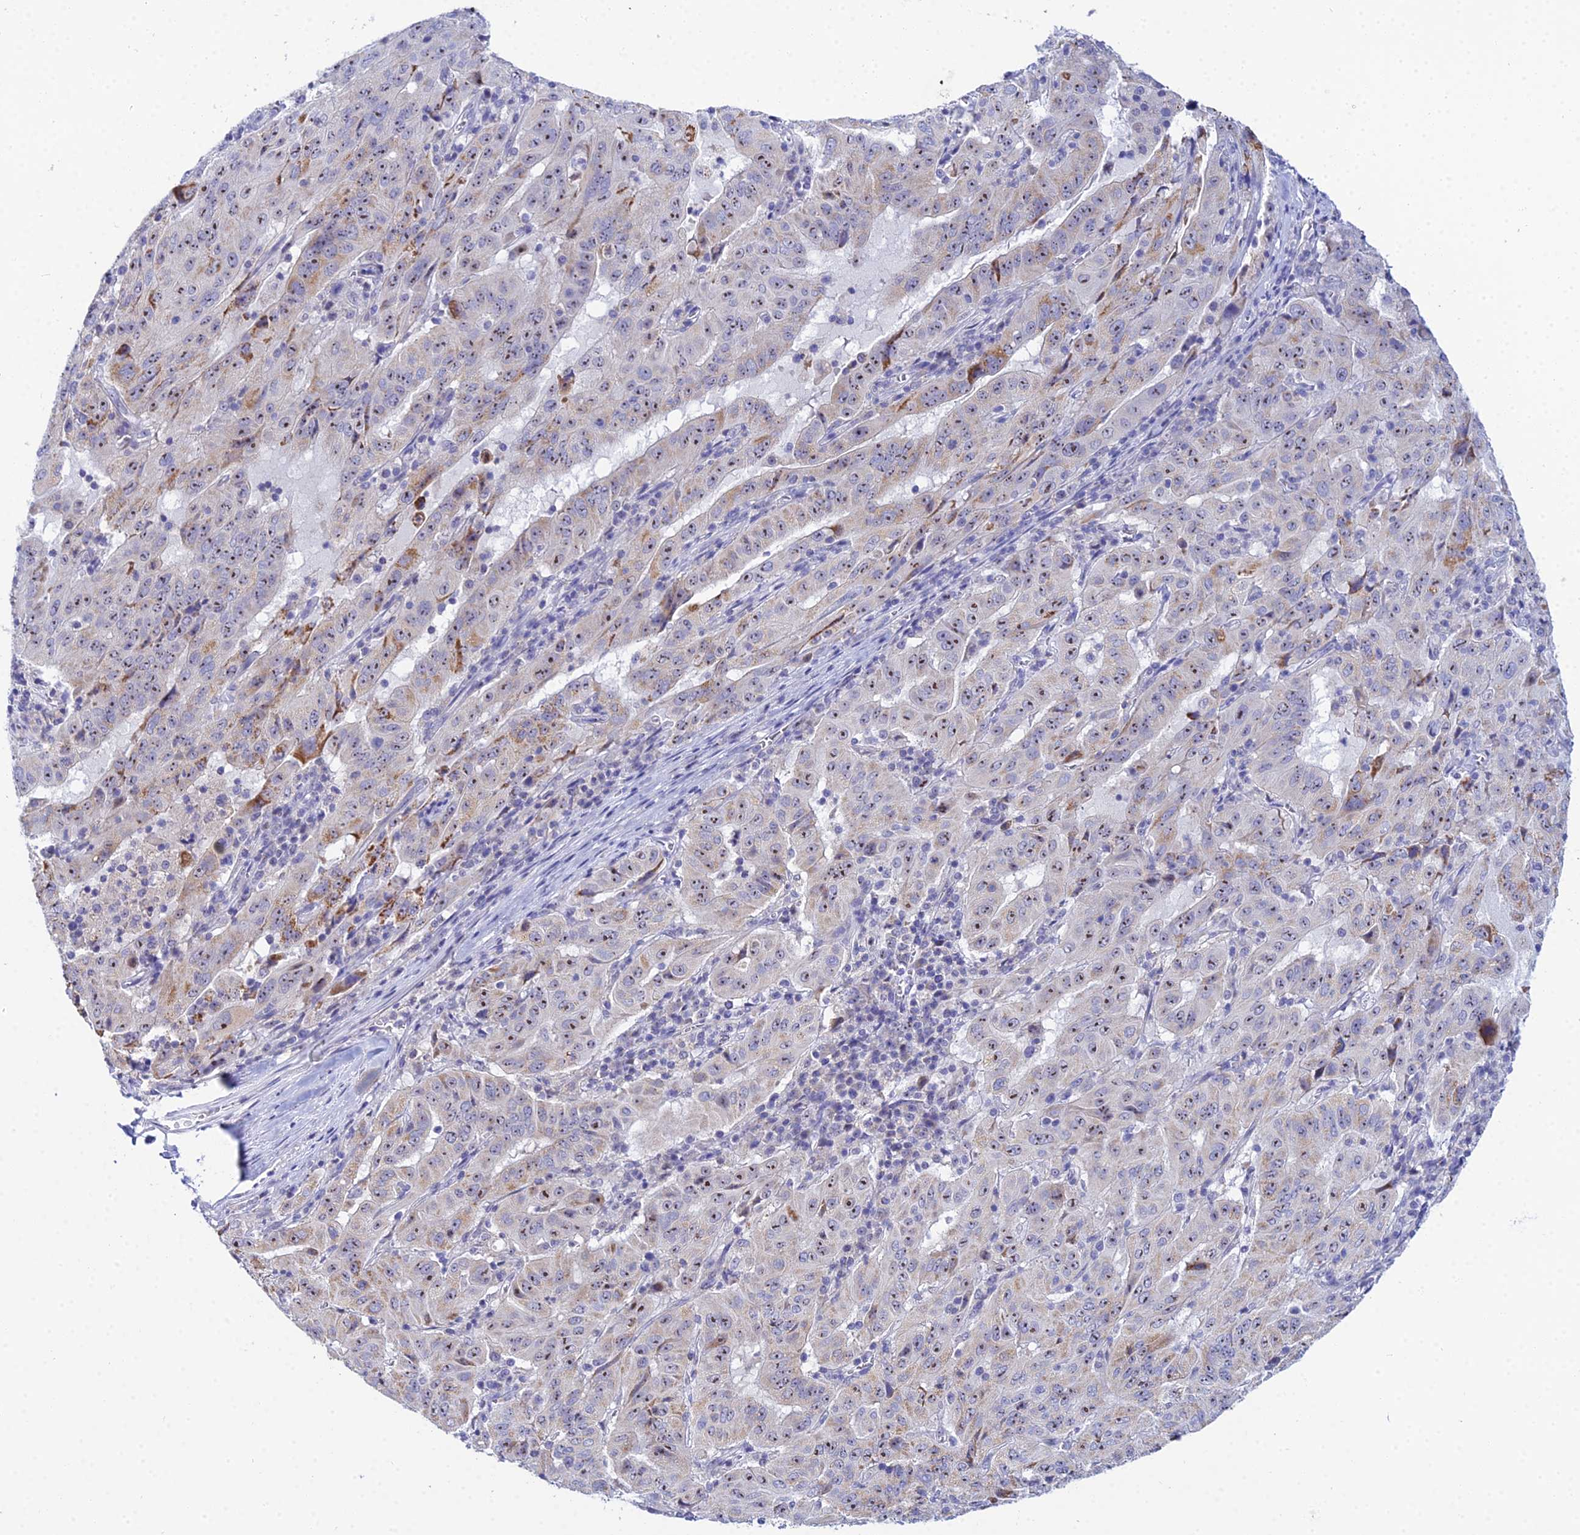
{"staining": {"intensity": "moderate", "quantity": ">75%", "location": "cytoplasmic/membranous,nuclear"}, "tissue": "pancreatic cancer", "cell_type": "Tumor cells", "image_type": "cancer", "snomed": [{"axis": "morphology", "description": "Adenocarcinoma, NOS"}, {"axis": "topography", "description": "Pancreas"}], "caption": "Immunohistochemistry (IHC) staining of adenocarcinoma (pancreatic), which displays medium levels of moderate cytoplasmic/membranous and nuclear expression in approximately >75% of tumor cells indicating moderate cytoplasmic/membranous and nuclear protein positivity. The staining was performed using DAB (brown) for protein detection and nuclei were counterstained in hematoxylin (blue).", "gene": "PLPP4", "patient": {"sex": "male", "age": 63}}